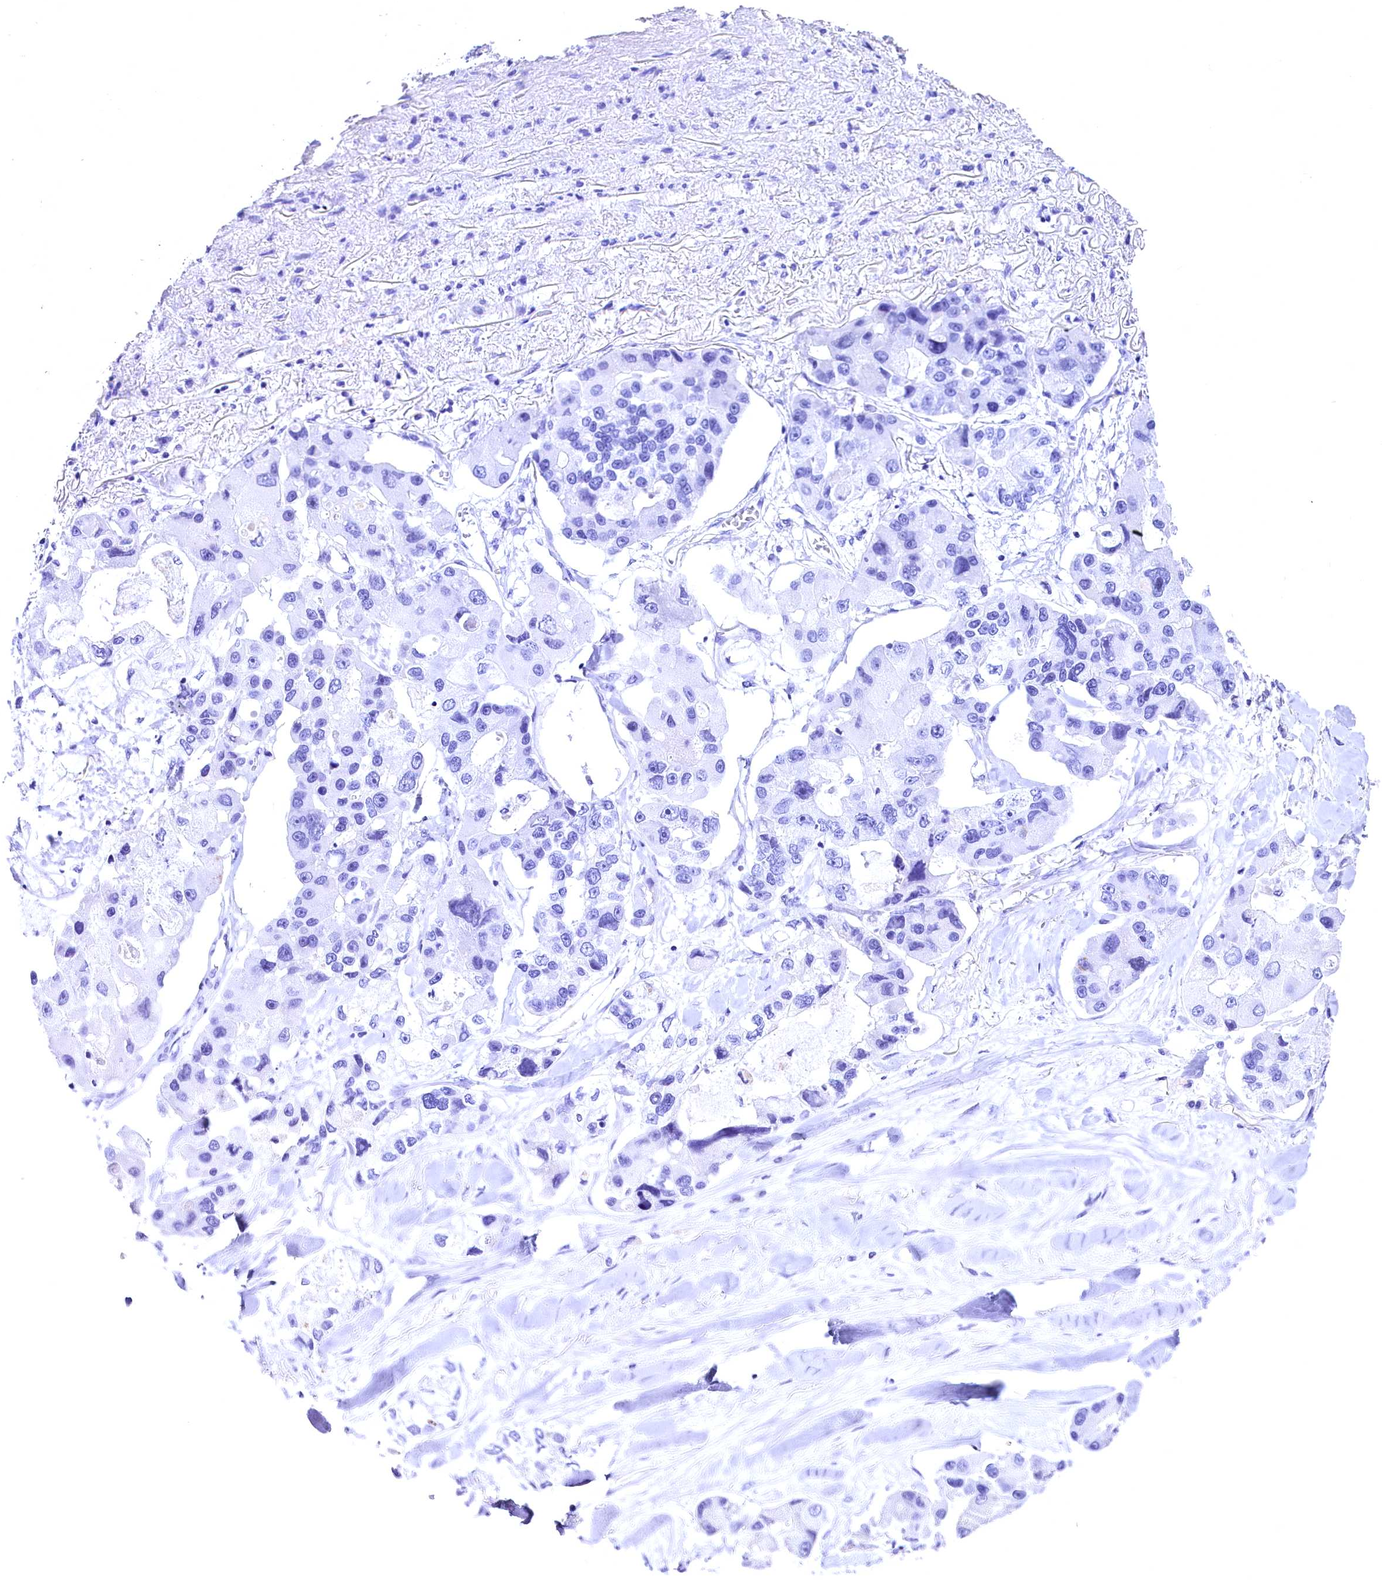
{"staining": {"intensity": "negative", "quantity": "none", "location": "none"}, "tissue": "lung cancer", "cell_type": "Tumor cells", "image_type": "cancer", "snomed": [{"axis": "morphology", "description": "Adenocarcinoma, NOS"}, {"axis": "topography", "description": "Lung"}], "caption": "There is no significant positivity in tumor cells of lung cancer (adenocarcinoma). (DAB (3,3'-diaminobenzidine) immunohistochemistry, high magnification).", "gene": "SKIDA1", "patient": {"sex": "female", "age": 54}}